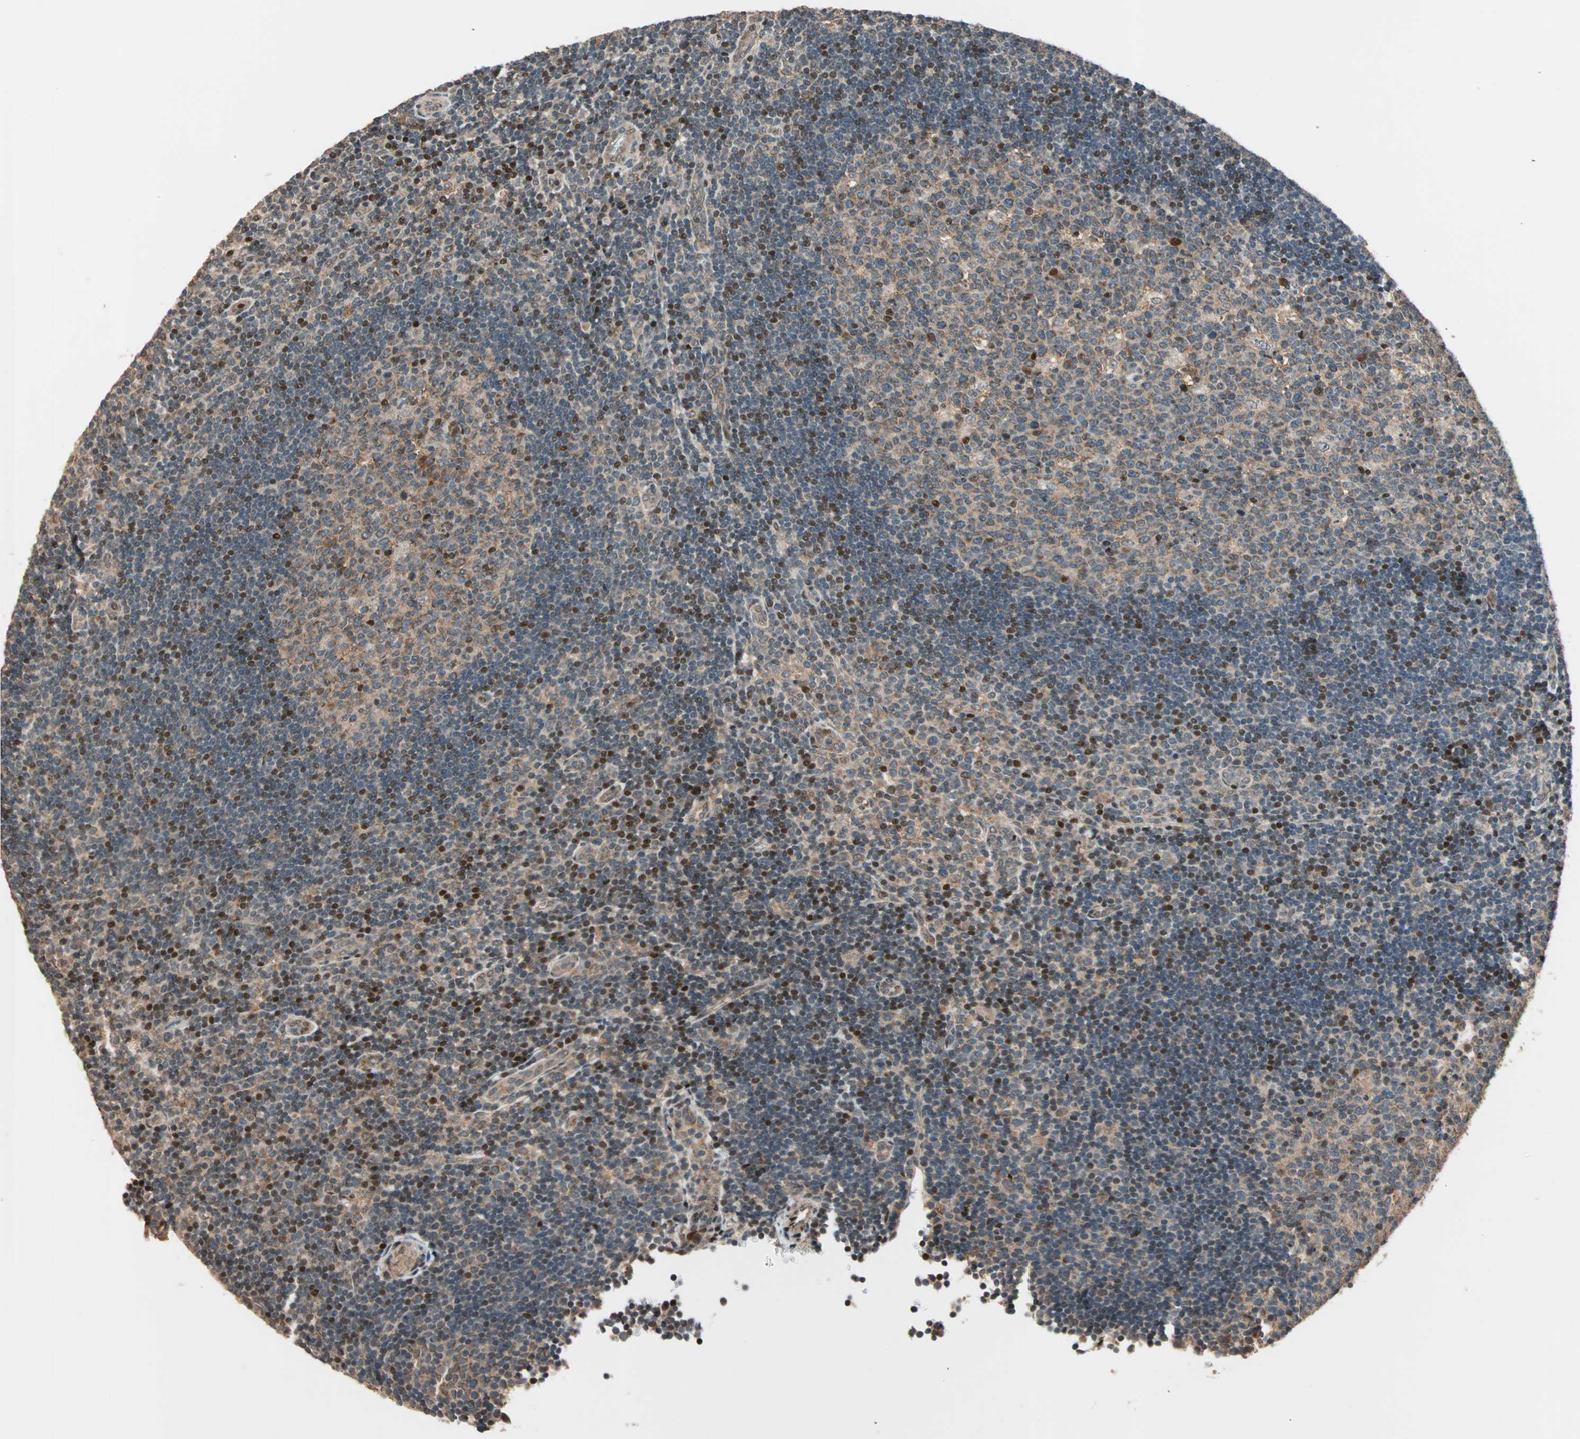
{"staining": {"intensity": "moderate", "quantity": ">75%", "location": "cytoplasmic/membranous,nuclear"}, "tissue": "lymph node", "cell_type": "Germinal center cells", "image_type": "normal", "snomed": [{"axis": "morphology", "description": "Normal tissue, NOS"}, {"axis": "topography", "description": "Lymph node"}, {"axis": "topography", "description": "Salivary gland"}], "caption": "IHC histopathology image of normal lymph node: lymph node stained using IHC displays medium levels of moderate protein expression localized specifically in the cytoplasmic/membranous,nuclear of germinal center cells, appearing as a cytoplasmic/membranous,nuclear brown color.", "gene": "HECW1", "patient": {"sex": "male", "age": 8}}